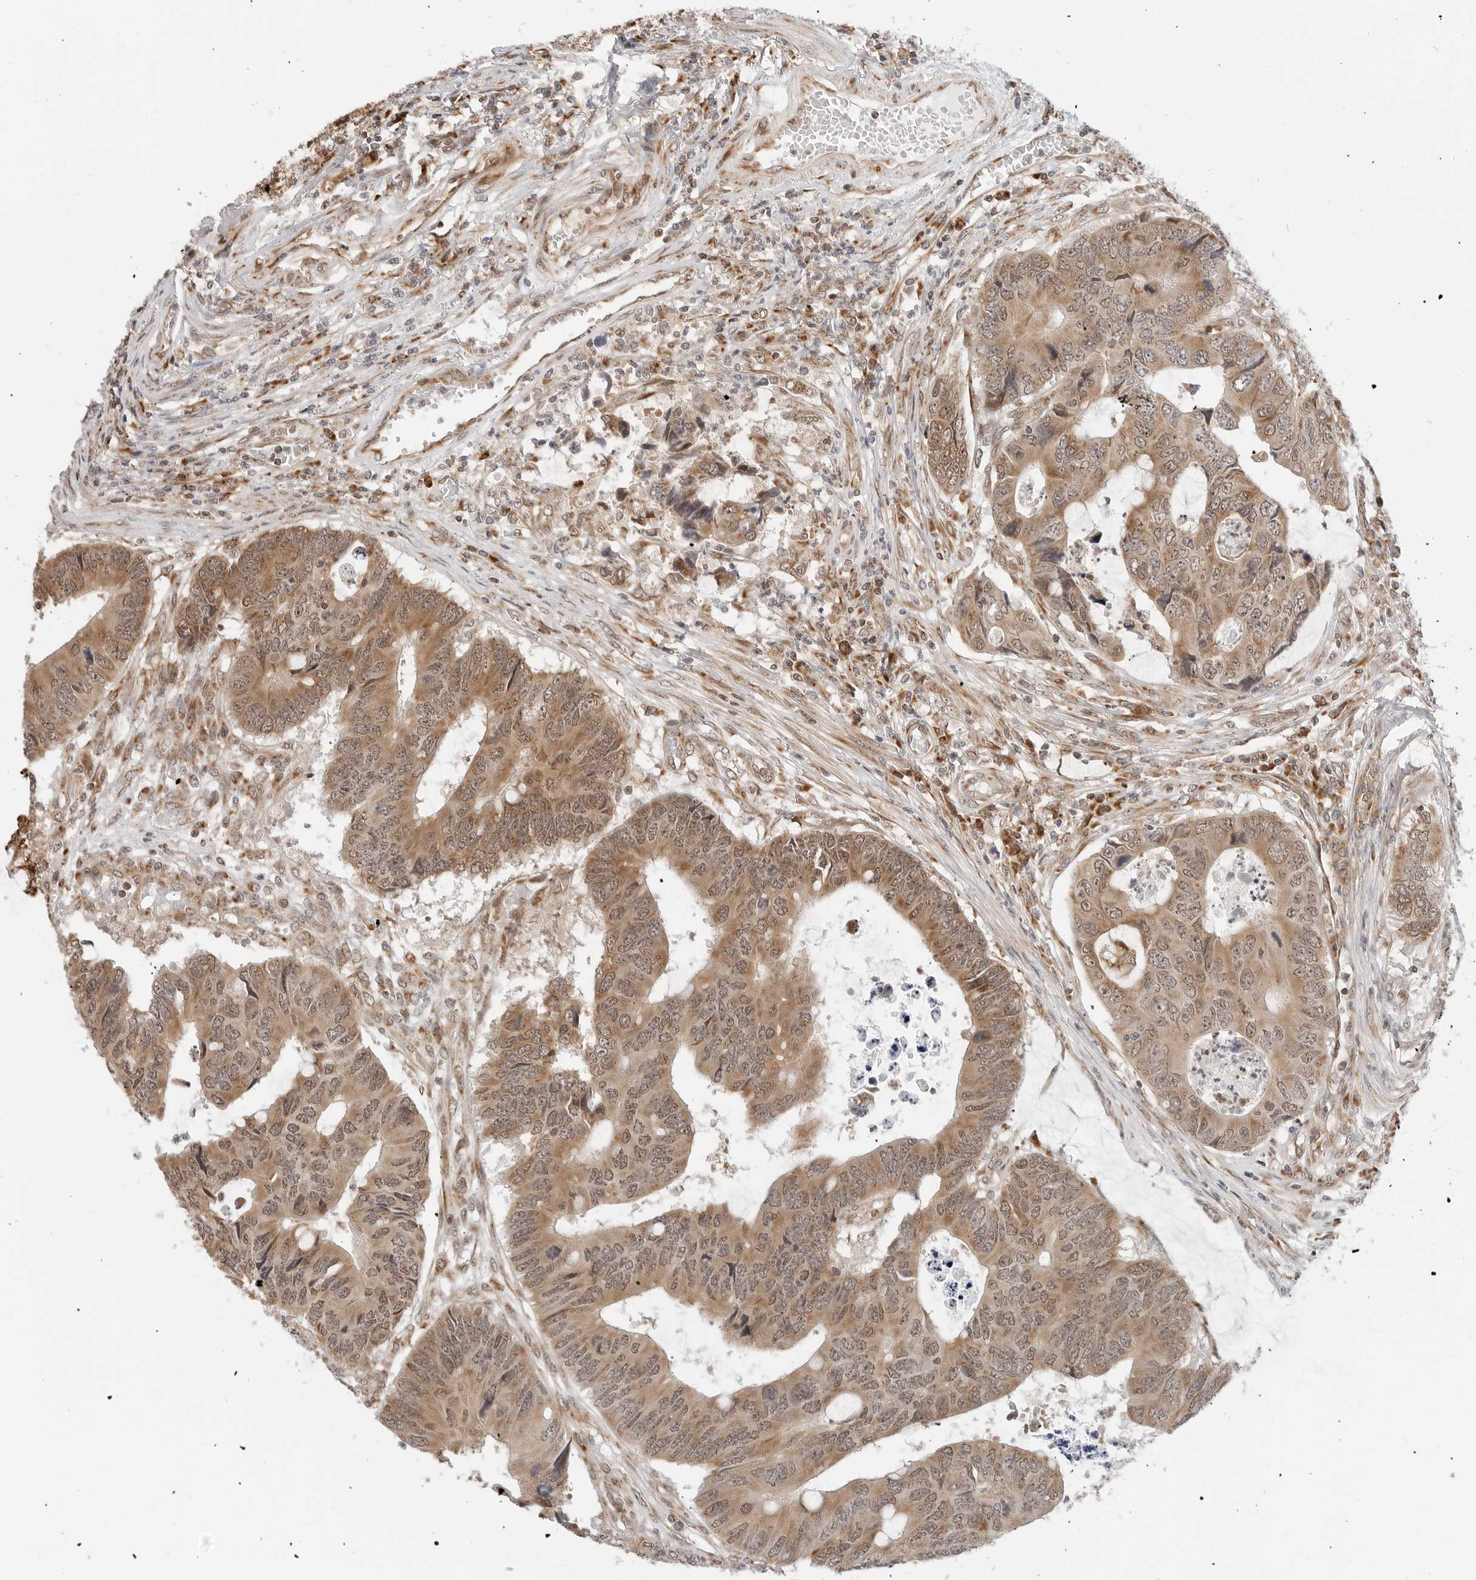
{"staining": {"intensity": "moderate", "quantity": ">75%", "location": "cytoplasmic/membranous,nuclear"}, "tissue": "colorectal cancer", "cell_type": "Tumor cells", "image_type": "cancer", "snomed": [{"axis": "morphology", "description": "Adenocarcinoma, NOS"}, {"axis": "topography", "description": "Rectum"}], "caption": "A brown stain labels moderate cytoplasmic/membranous and nuclear positivity of a protein in human adenocarcinoma (colorectal) tumor cells.", "gene": "POLR3GL", "patient": {"sex": "male", "age": 84}}